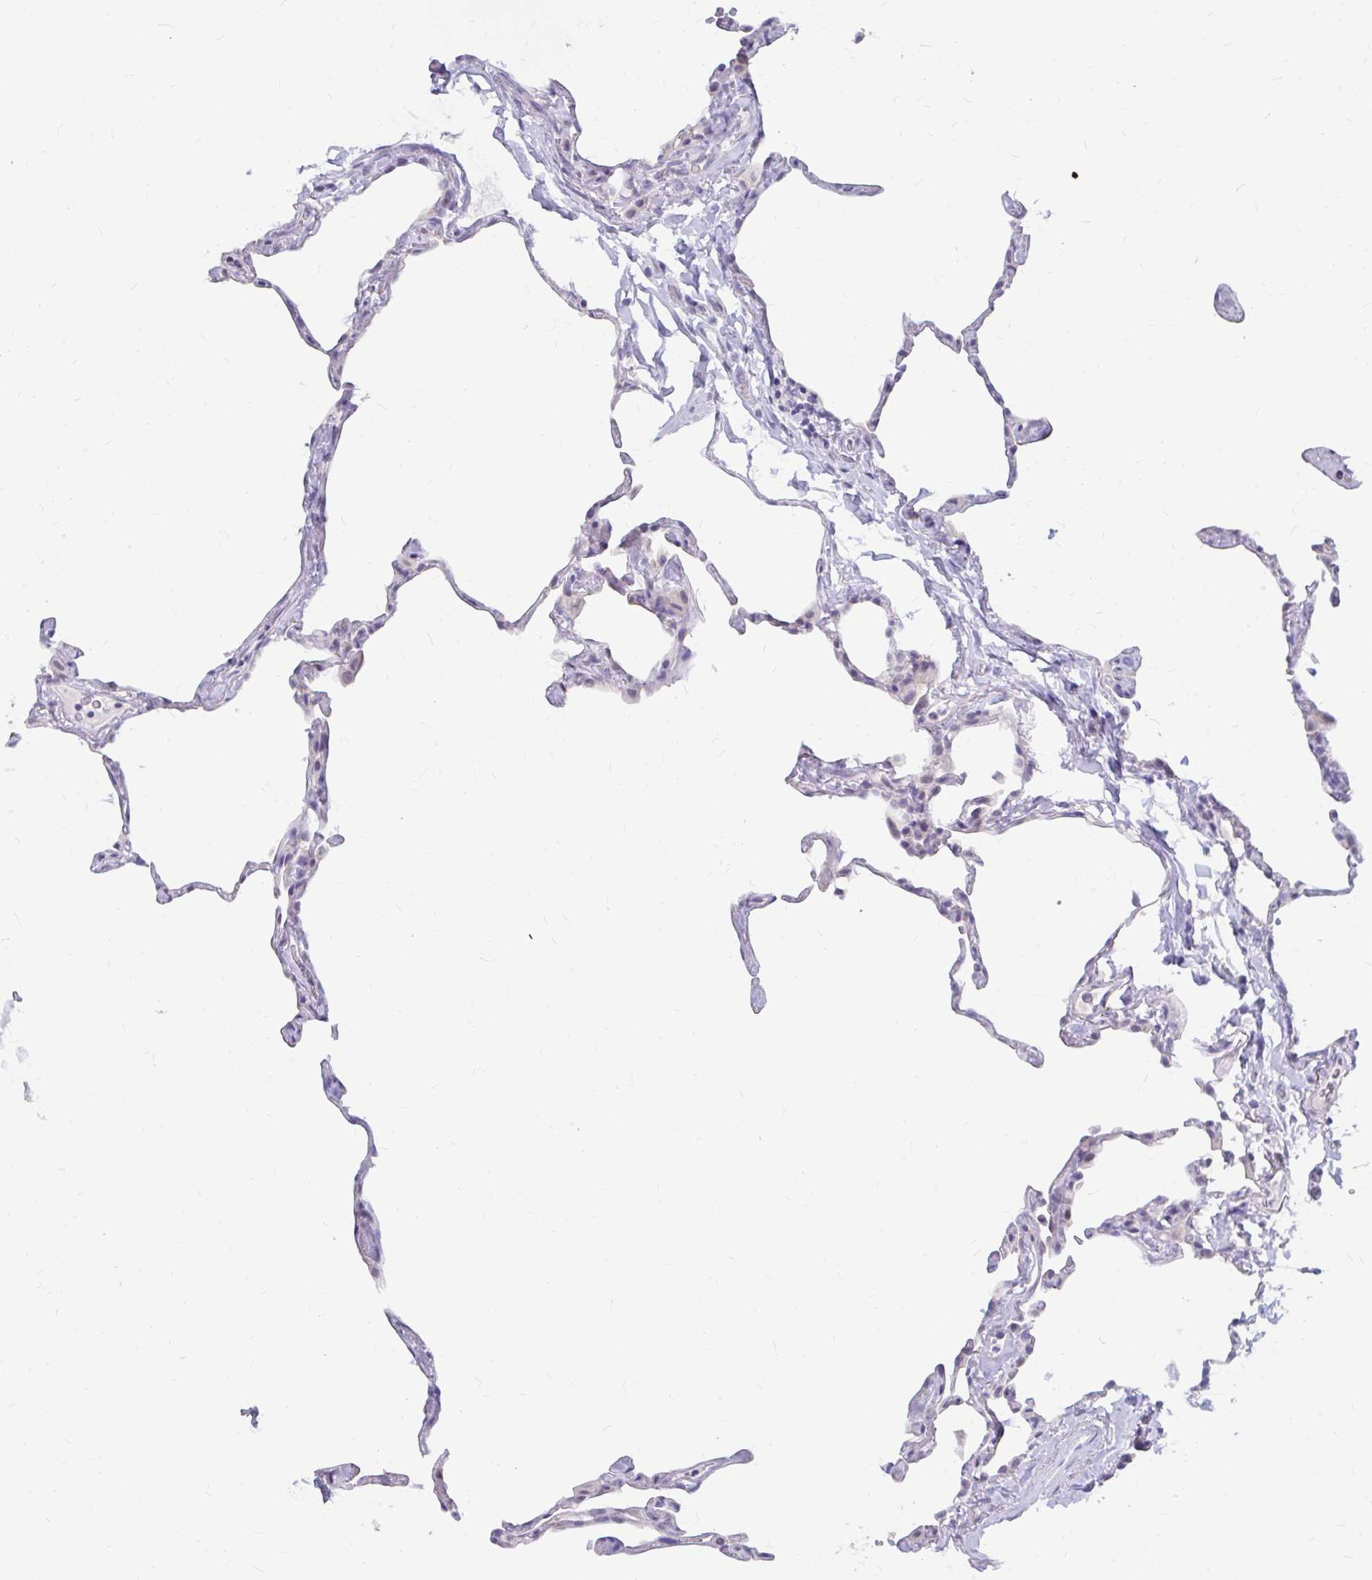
{"staining": {"intensity": "negative", "quantity": "none", "location": "none"}, "tissue": "lung", "cell_type": "Alveolar cells", "image_type": "normal", "snomed": [{"axis": "morphology", "description": "Normal tissue, NOS"}, {"axis": "topography", "description": "Lung"}], "caption": "High magnification brightfield microscopy of unremarkable lung stained with DAB (3,3'-diaminobenzidine) (brown) and counterstained with hematoxylin (blue): alveolar cells show no significant expression.", "gene": "RGS16", "patient": {"sex": "male", "age": 65}}